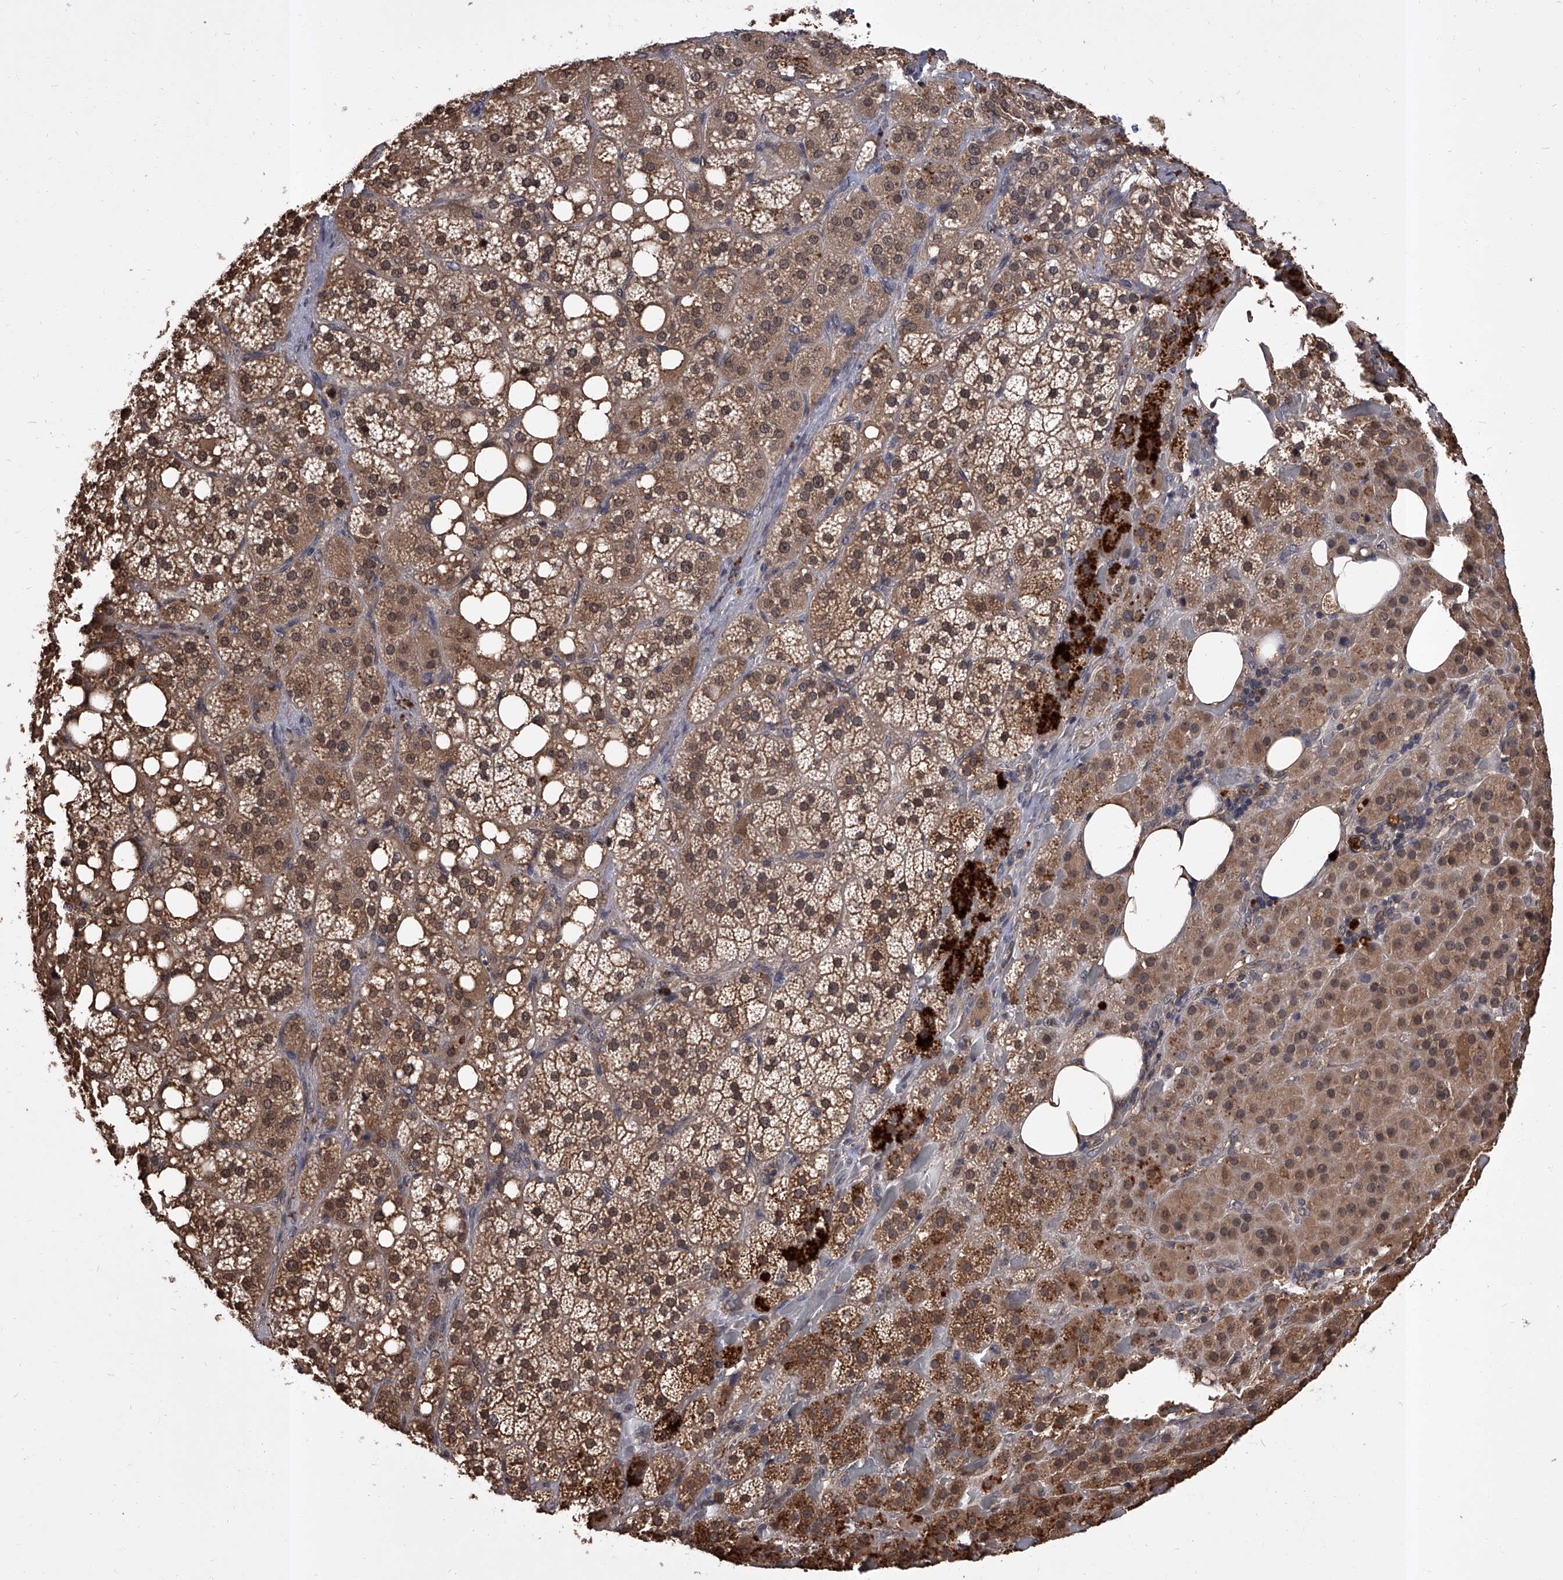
{"staining": {"intensity": "moderate", "quantity": ">75%", "location": "cytoplasmic/membranous,nuclear"}, "tissue": "adrenal gland", "cell_type": "Glandular cells", "image_type": "normal", "snomed": [{"axis": "morphology", "description": "Normal tissue, NOS"}, {"axis": "topography", "description": "Adrenal gland"}], "caption": "The image exhibits a brown stain indicating the presence of a protein in the cytoplasmic/membranous,nuclear of glandular cells in adrenal gland. (DAB (3,3'-diaminobenzidine) IHC, brown staining for protein, blue staining for nuclei).", "gene": "SLC18B1", "patient": {"sex": "female", "age": 59}}